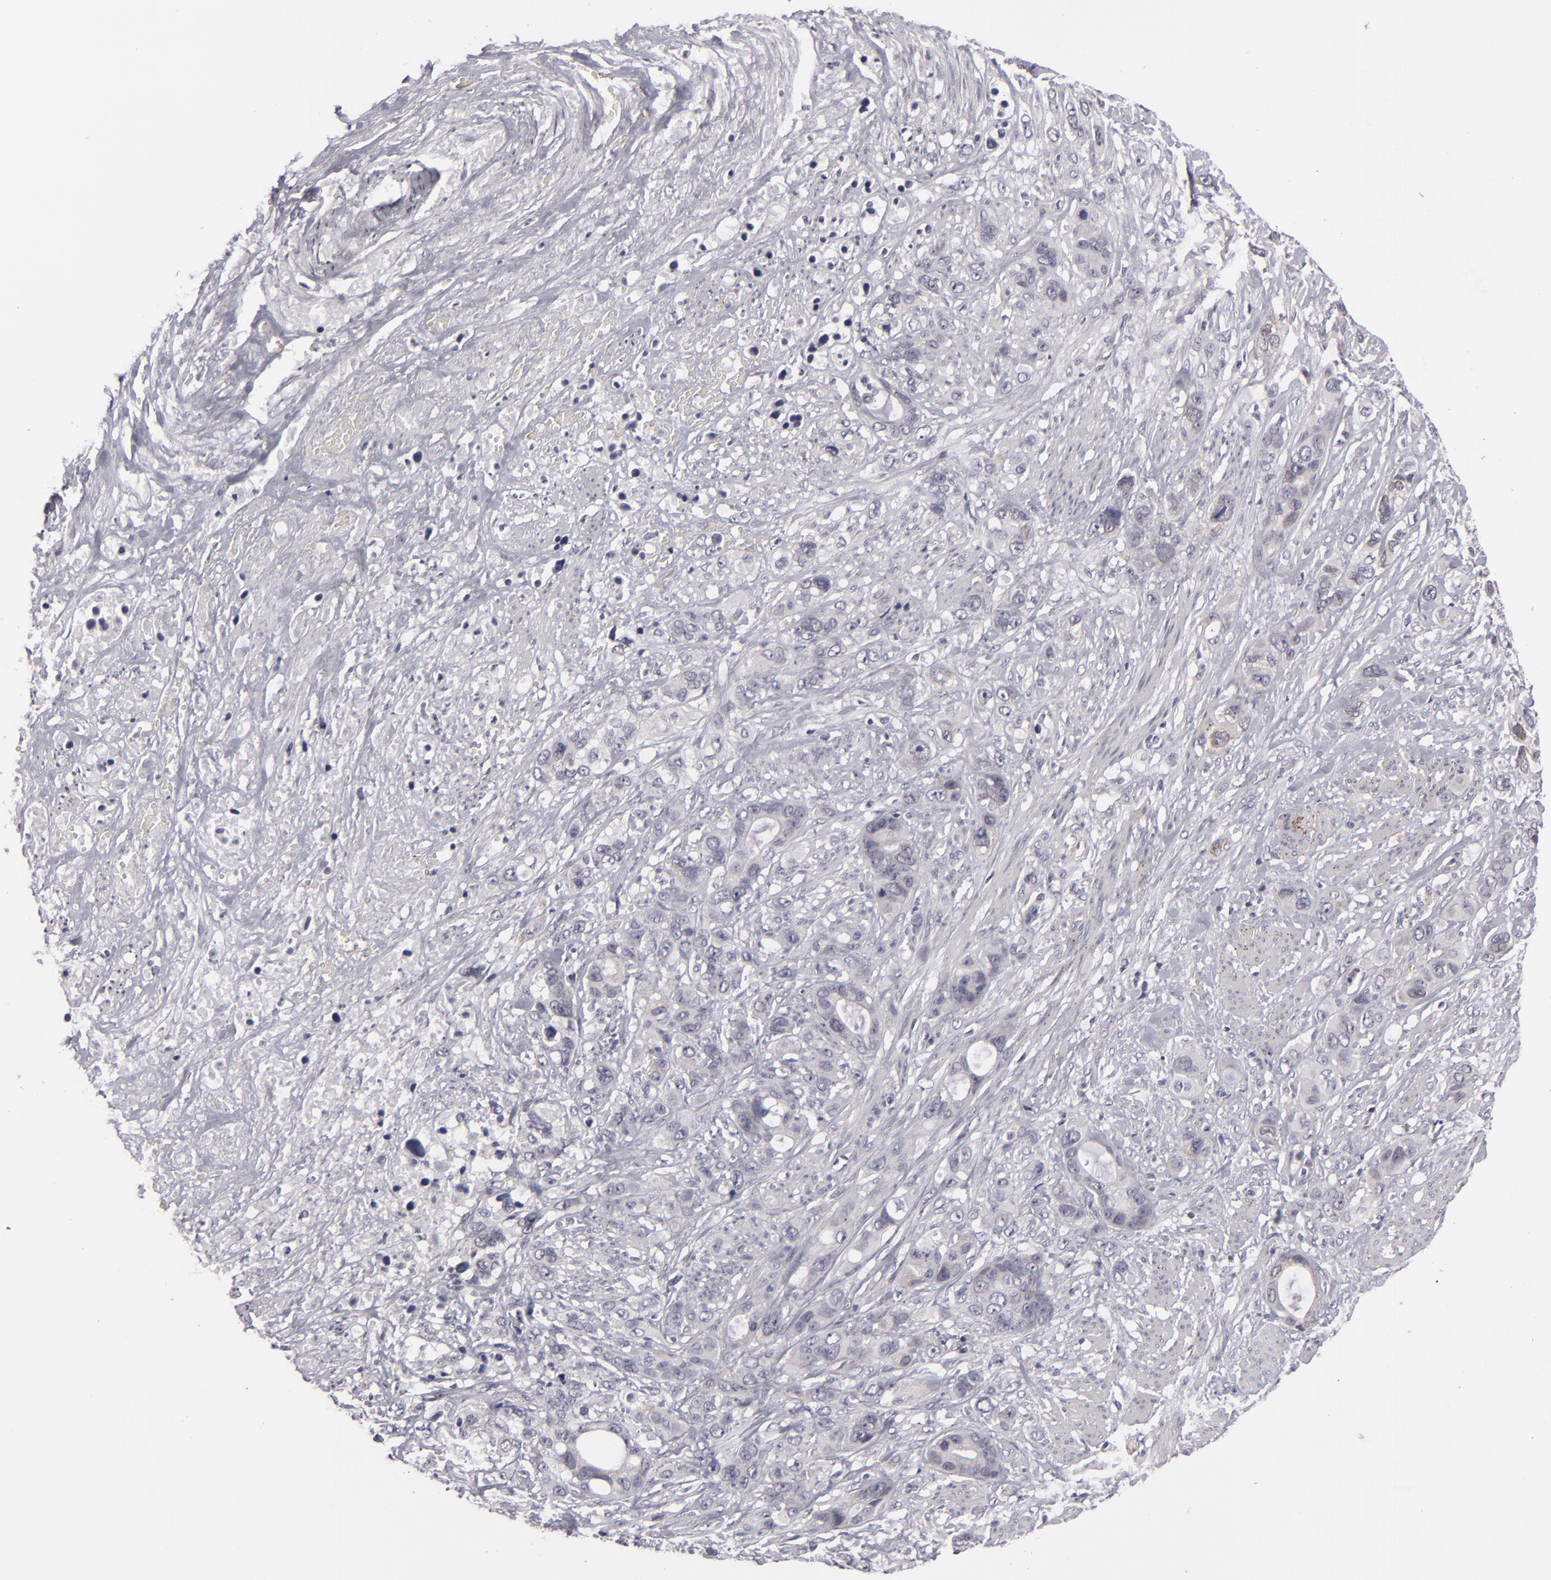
{"staining": {"intensity": "negative", "quantity": "none", "location": "none"}, "tissue": "stomach cancer", "cell_type": "Tumor cells", "image_type": "cancer", "snomed": [{"axis": "morphology", "description": "Adenocarcinoma, NOS"}, {"axis": "topography", "description": "Stomach, upper"}], "caption": "IHC histopathology image of human stomach cancer stained for a protein (brown), which exhibits no expression in tumor cells.", "gene": "ALCAM", "patient": {"sex": "male", "age": 47}}